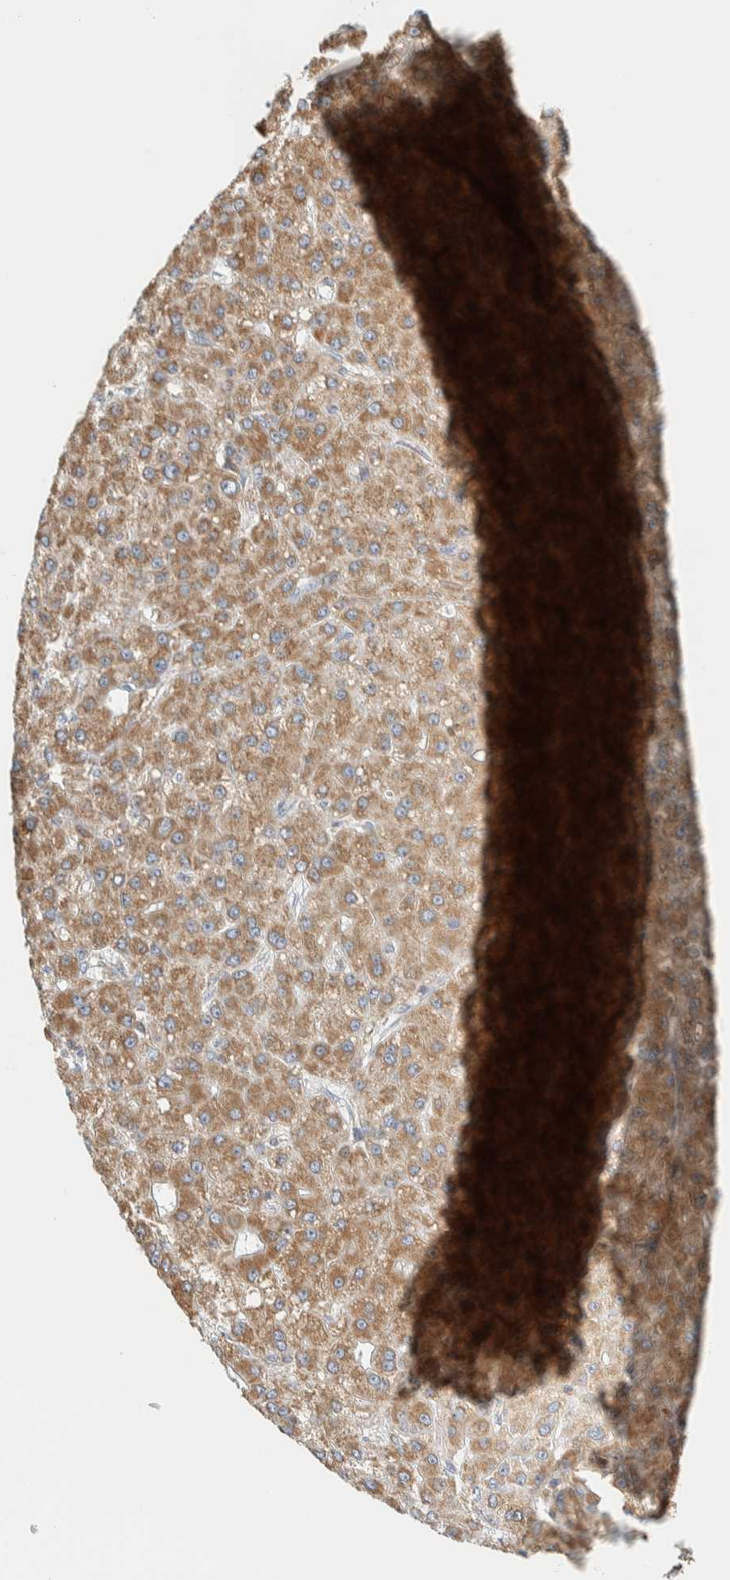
{"staining": {"intensity": "moderate", "quantity": ">75%", "location": "cytoplasmic/membranous"}, "tissue": "liver cancer", "cell_type": "Tumor cells", "image_type": "cancer", "snomed": [{"axis": "morphology", "description": "Carcinoma, Hepatocellular, NOS"}, {"axis": "topography", "description": "Liver"}], "caption": "Hepatocellular carcinoma (liver) was stained to show a protein in brown. There is medium levels of moderate cytoplasmic/membranous expression in approximately >75% of tumor cells.", "gene": "CCDC57", "patient": {"sex": "male", "age": 67}}